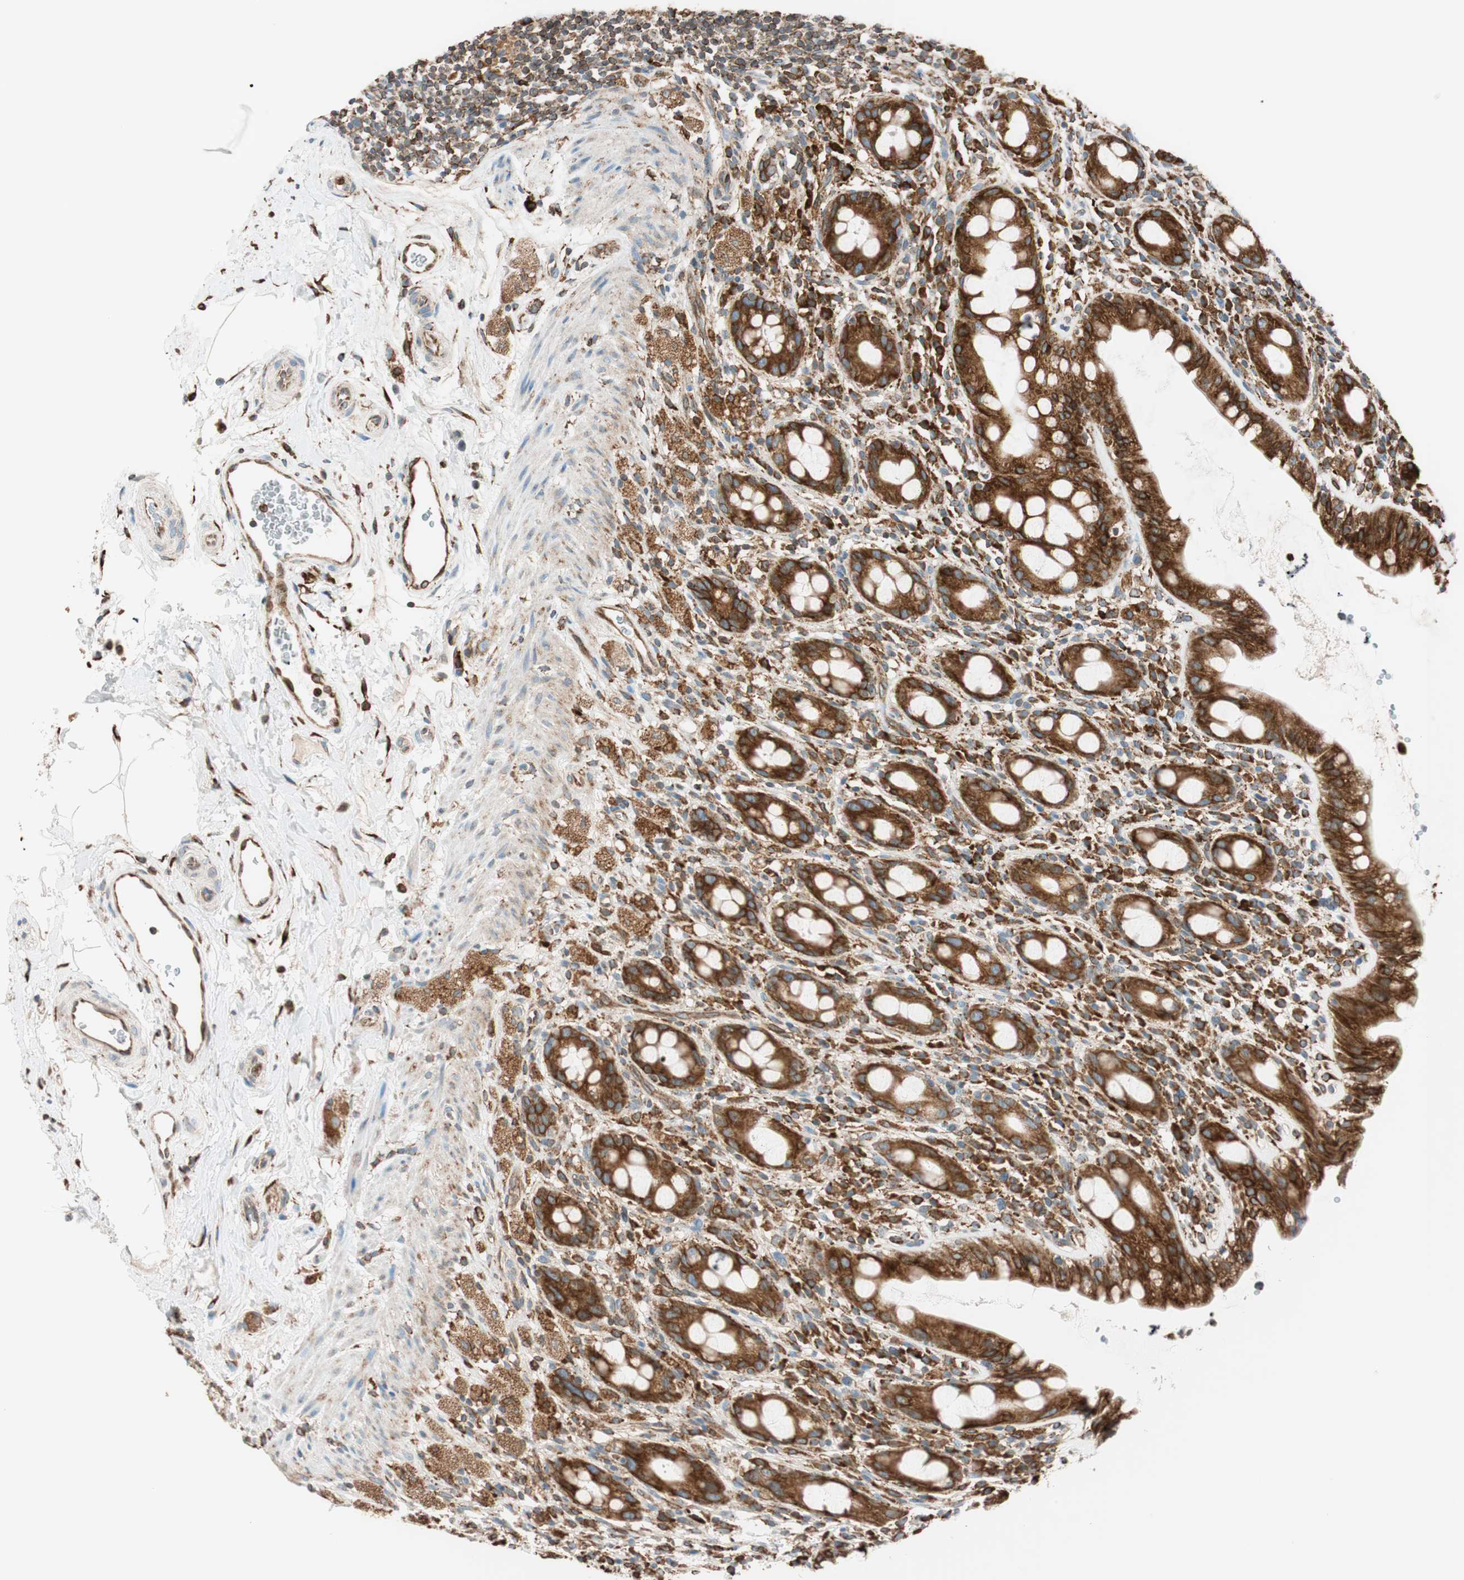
{"staining": {"intensity": "strong", "quantity": ">75%", "location": "cytoplasmic/membranous"}, "tissue": "rectum", "cell_type": "Glandular cells", "image_type": "normal", "snomed": [{"axis": "morphology", "description": "Normal tissue, NOS"}, {"axis": "topography", "description": "Rectum"}], "caption": "A high amount of strong cytoplasmic/membranous positivity is present in approximately >75% of glandular cells in unremarkable rectum. Nuclei are stained in blue.", "gene": "PRKCSH", "patient": {"sex": "male", "age": 44}}